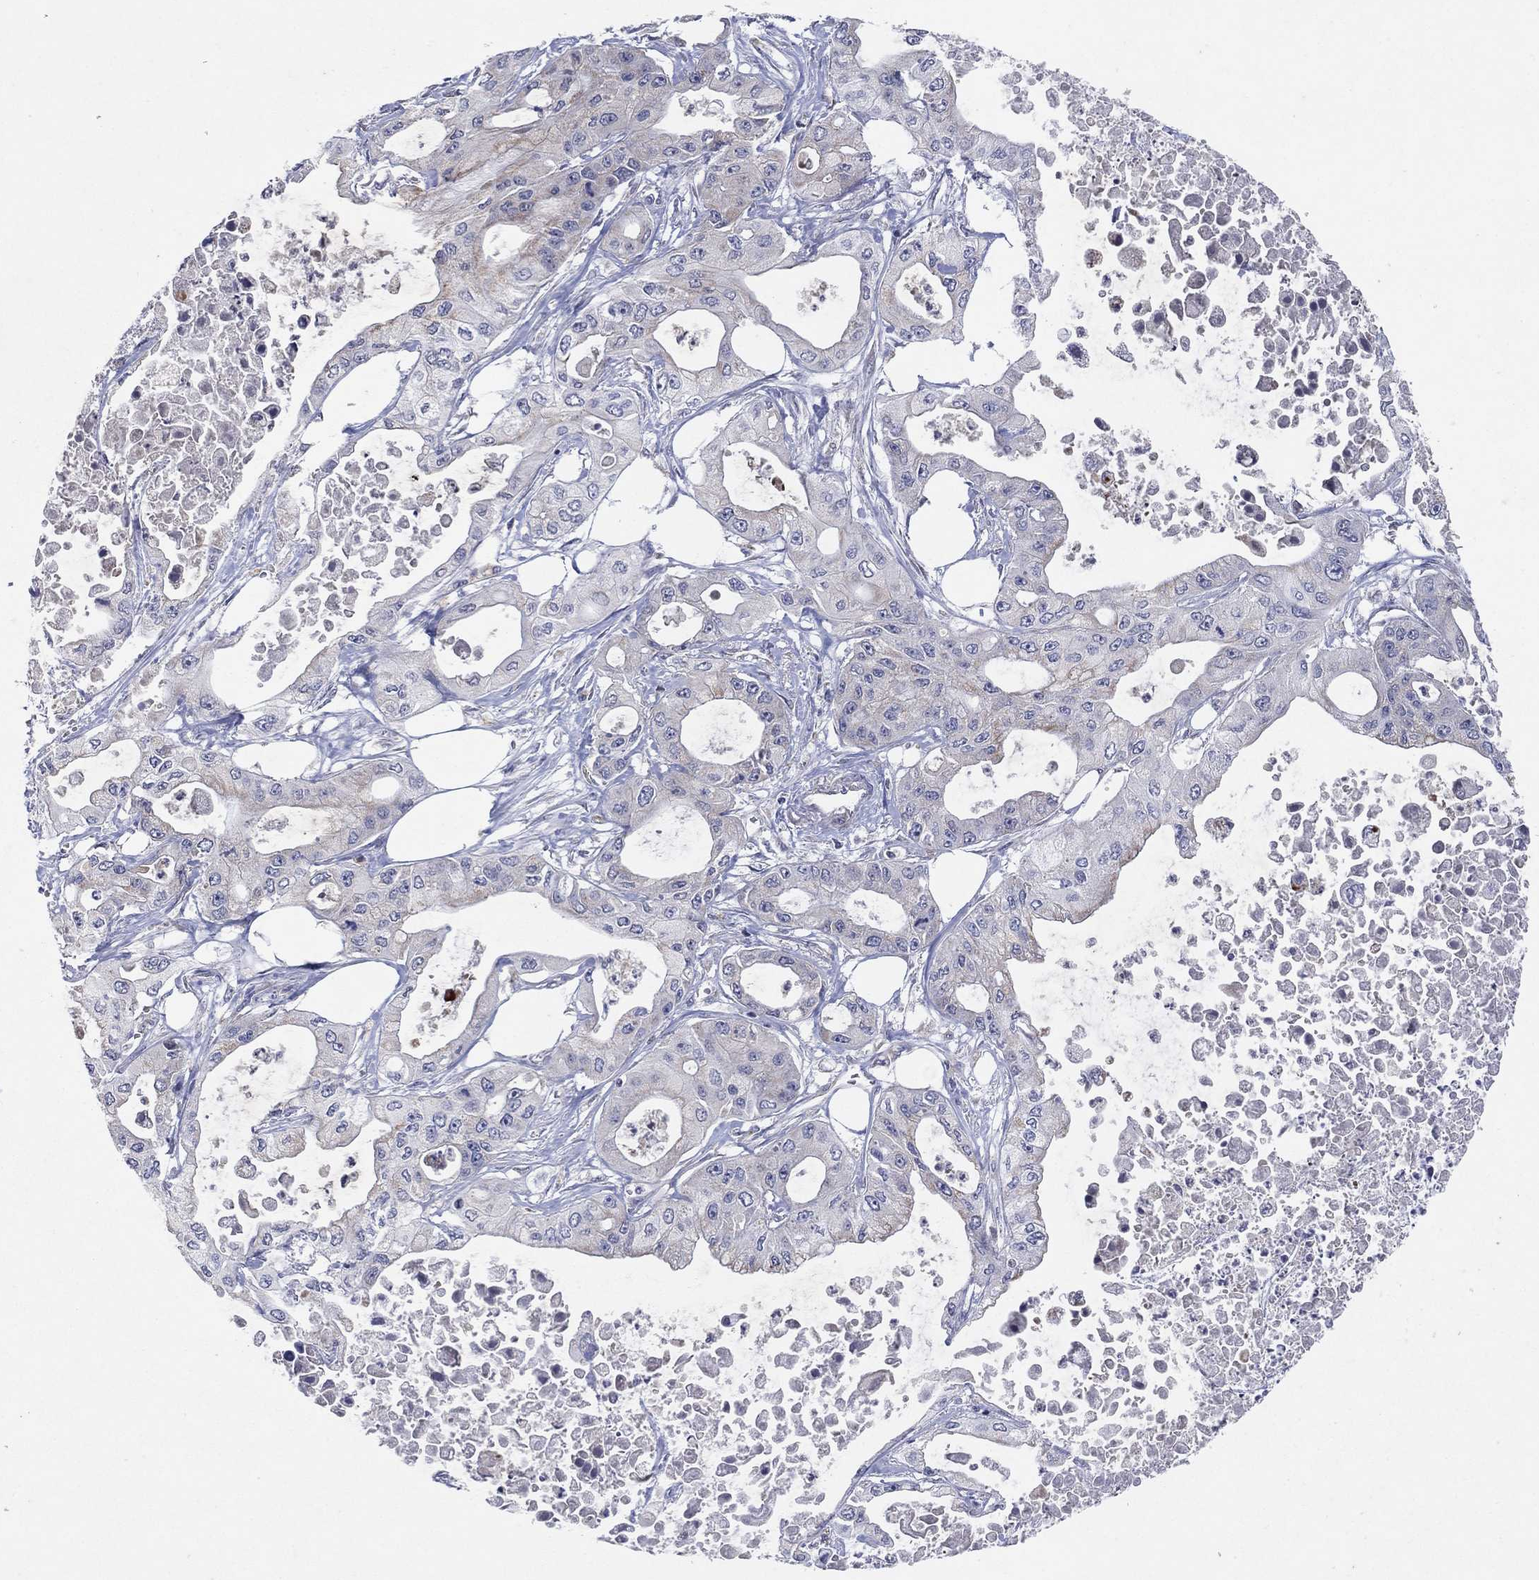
{"staining": {"intensity": "negative", "quantity": "none", "location": "none"}, "tissue": "pancreatic cancer", "cell_type": "Tumor cells", "image_type": "cancer", "snomed": [{"axis": "morphology", "description": "Adenocarcinoma, NOS"}, {"axis": "topography", "description": "Pancreas"}], "caption": "This histopathology image is of pancreatic cancer (adenocarcinoma) stained with IHC to label a protein in brown with the nuclei are counter-stained blue. There is no staining in tumor cells. (DAB immunohistochemistry visualized using brightfield microscopy, high magnification).", "gene": "C9orf85", "patient": {"sex": "male", "age": 70}}